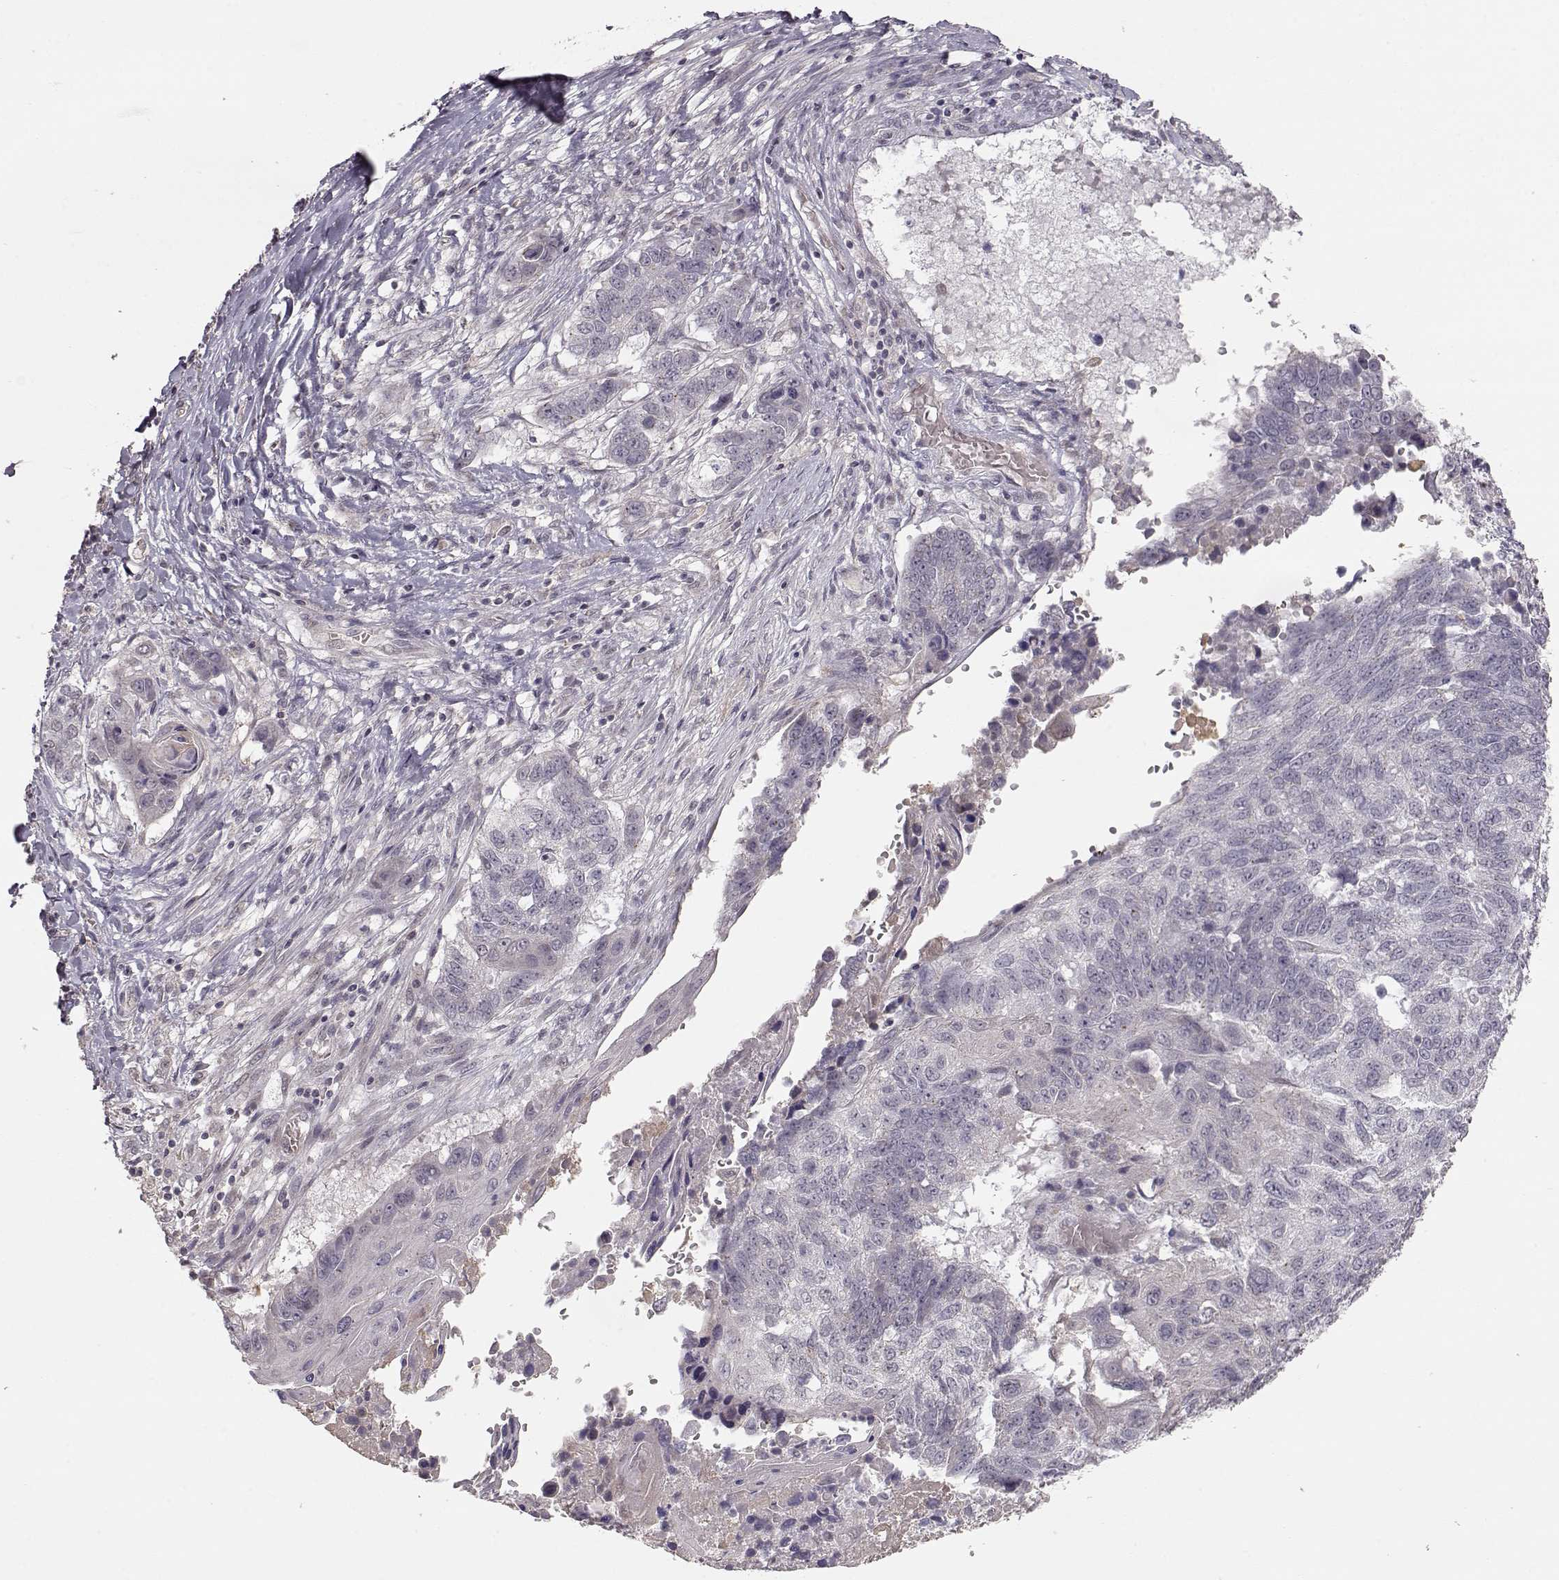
{"staining": {"intensity": "negative", "quantity": "none", "location": "none"}, "tissue": "lung cancer", "cell_type": "Tumor cells", "image_type": "cancer", "snomed": [{"axis": "morphology", "description": "Squamous cell carcinoma, NOS"}, {"axis": "topography", "description": "Lung"}], "caption": "The micrograph displays no significant staining in tumor cells of lung cancer.", "gene": "PNMT", "patient": {"sex": "male", "age": 73}}